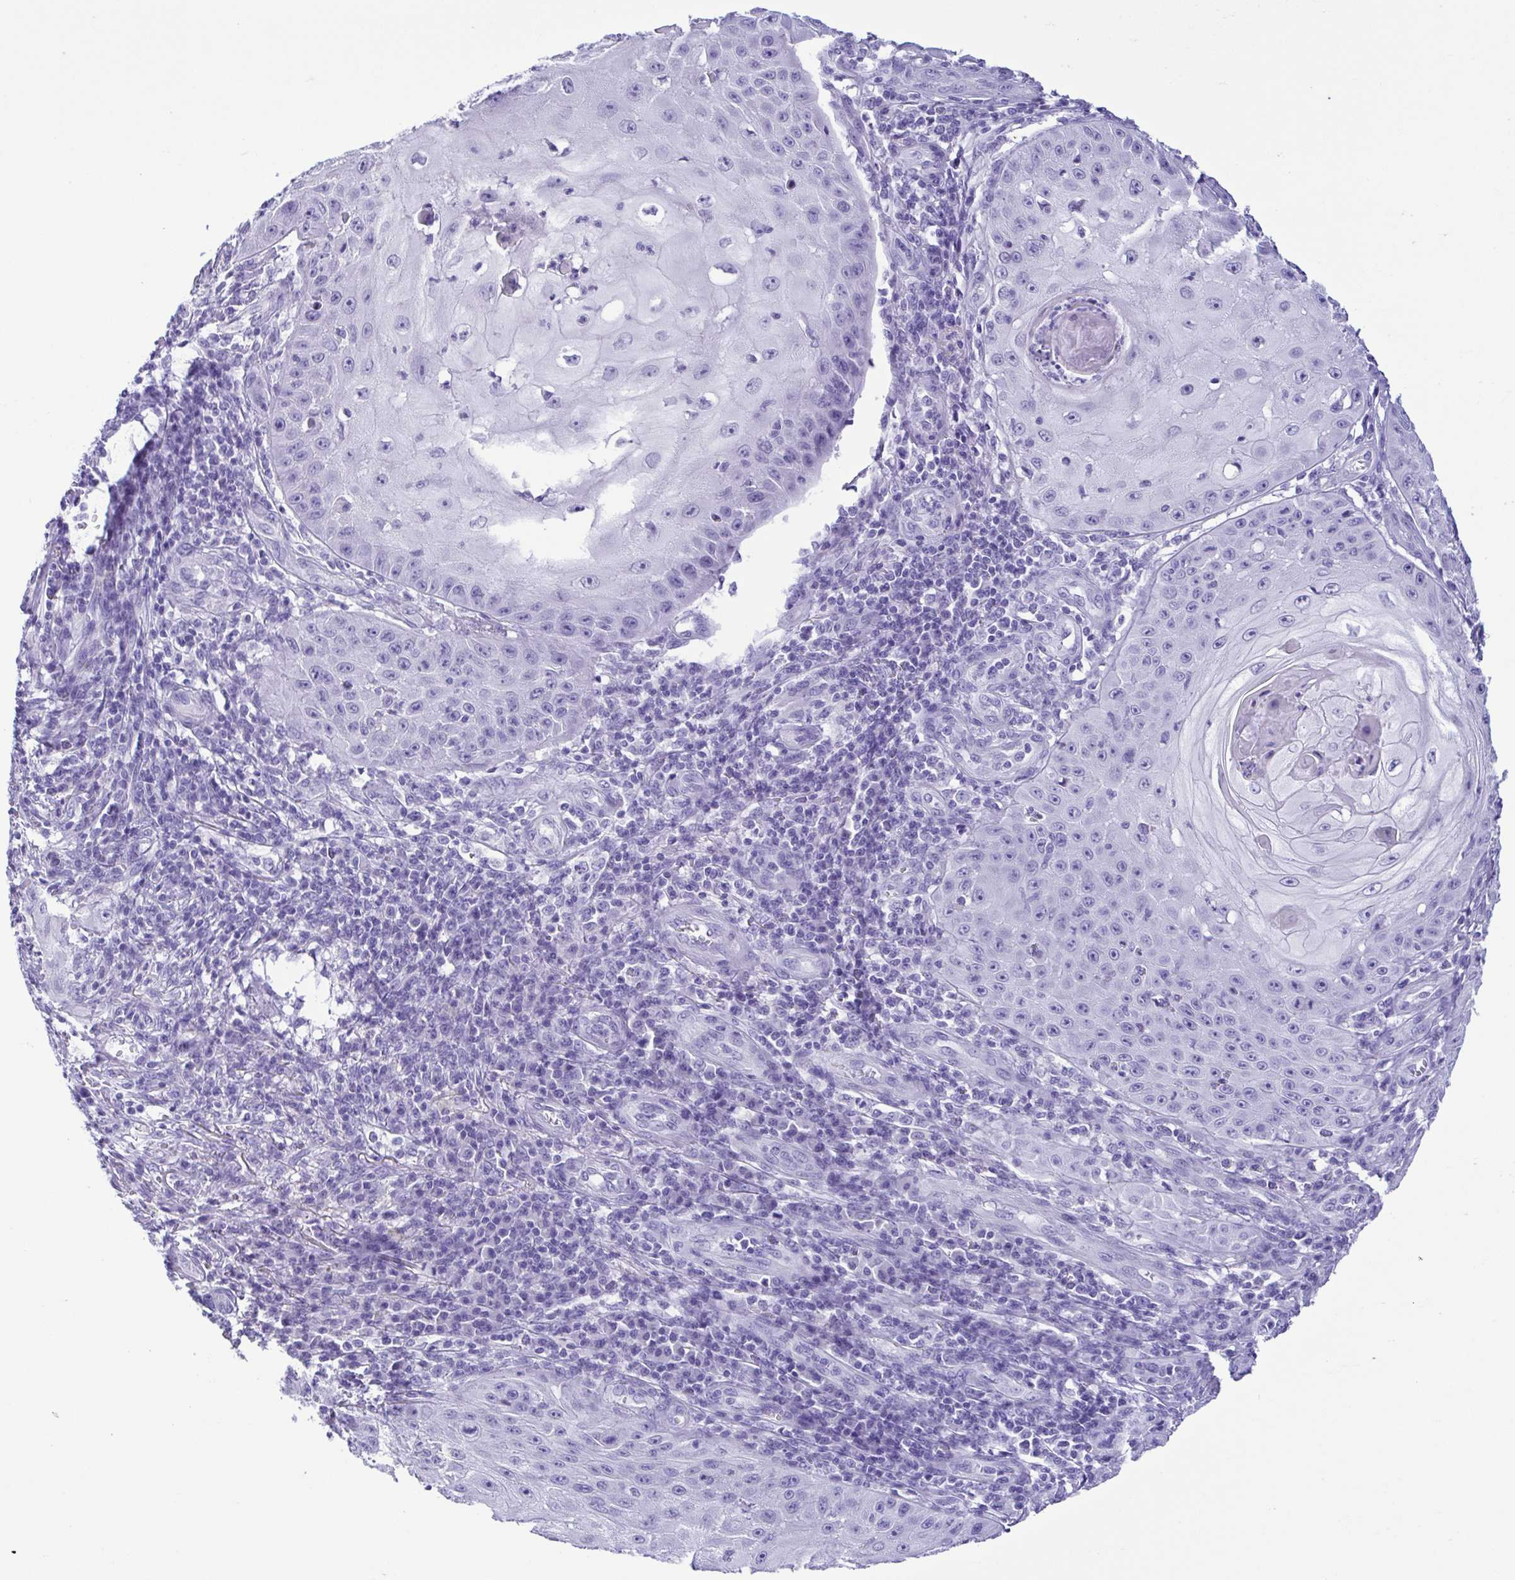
{"staining": {"intensity": "negative", "quantity": "none", "location": "none"}, "tissue": "skin cancer", "cell_type": "Tumor cells", "image_type": "cancer", "snomed": [{"axis": "morphology", "description": "Squamous cell carcinoma, NOS"}, {"axis": "topography", "description": "Skin"}], "caption": "High power microscopy image of an IHC image of skin cancer (squamous cell carcinoma), revealing no significant positivity in tumor cells.", "gene": "OVGP1", "patient": {"sex": "male", "age": 70}}